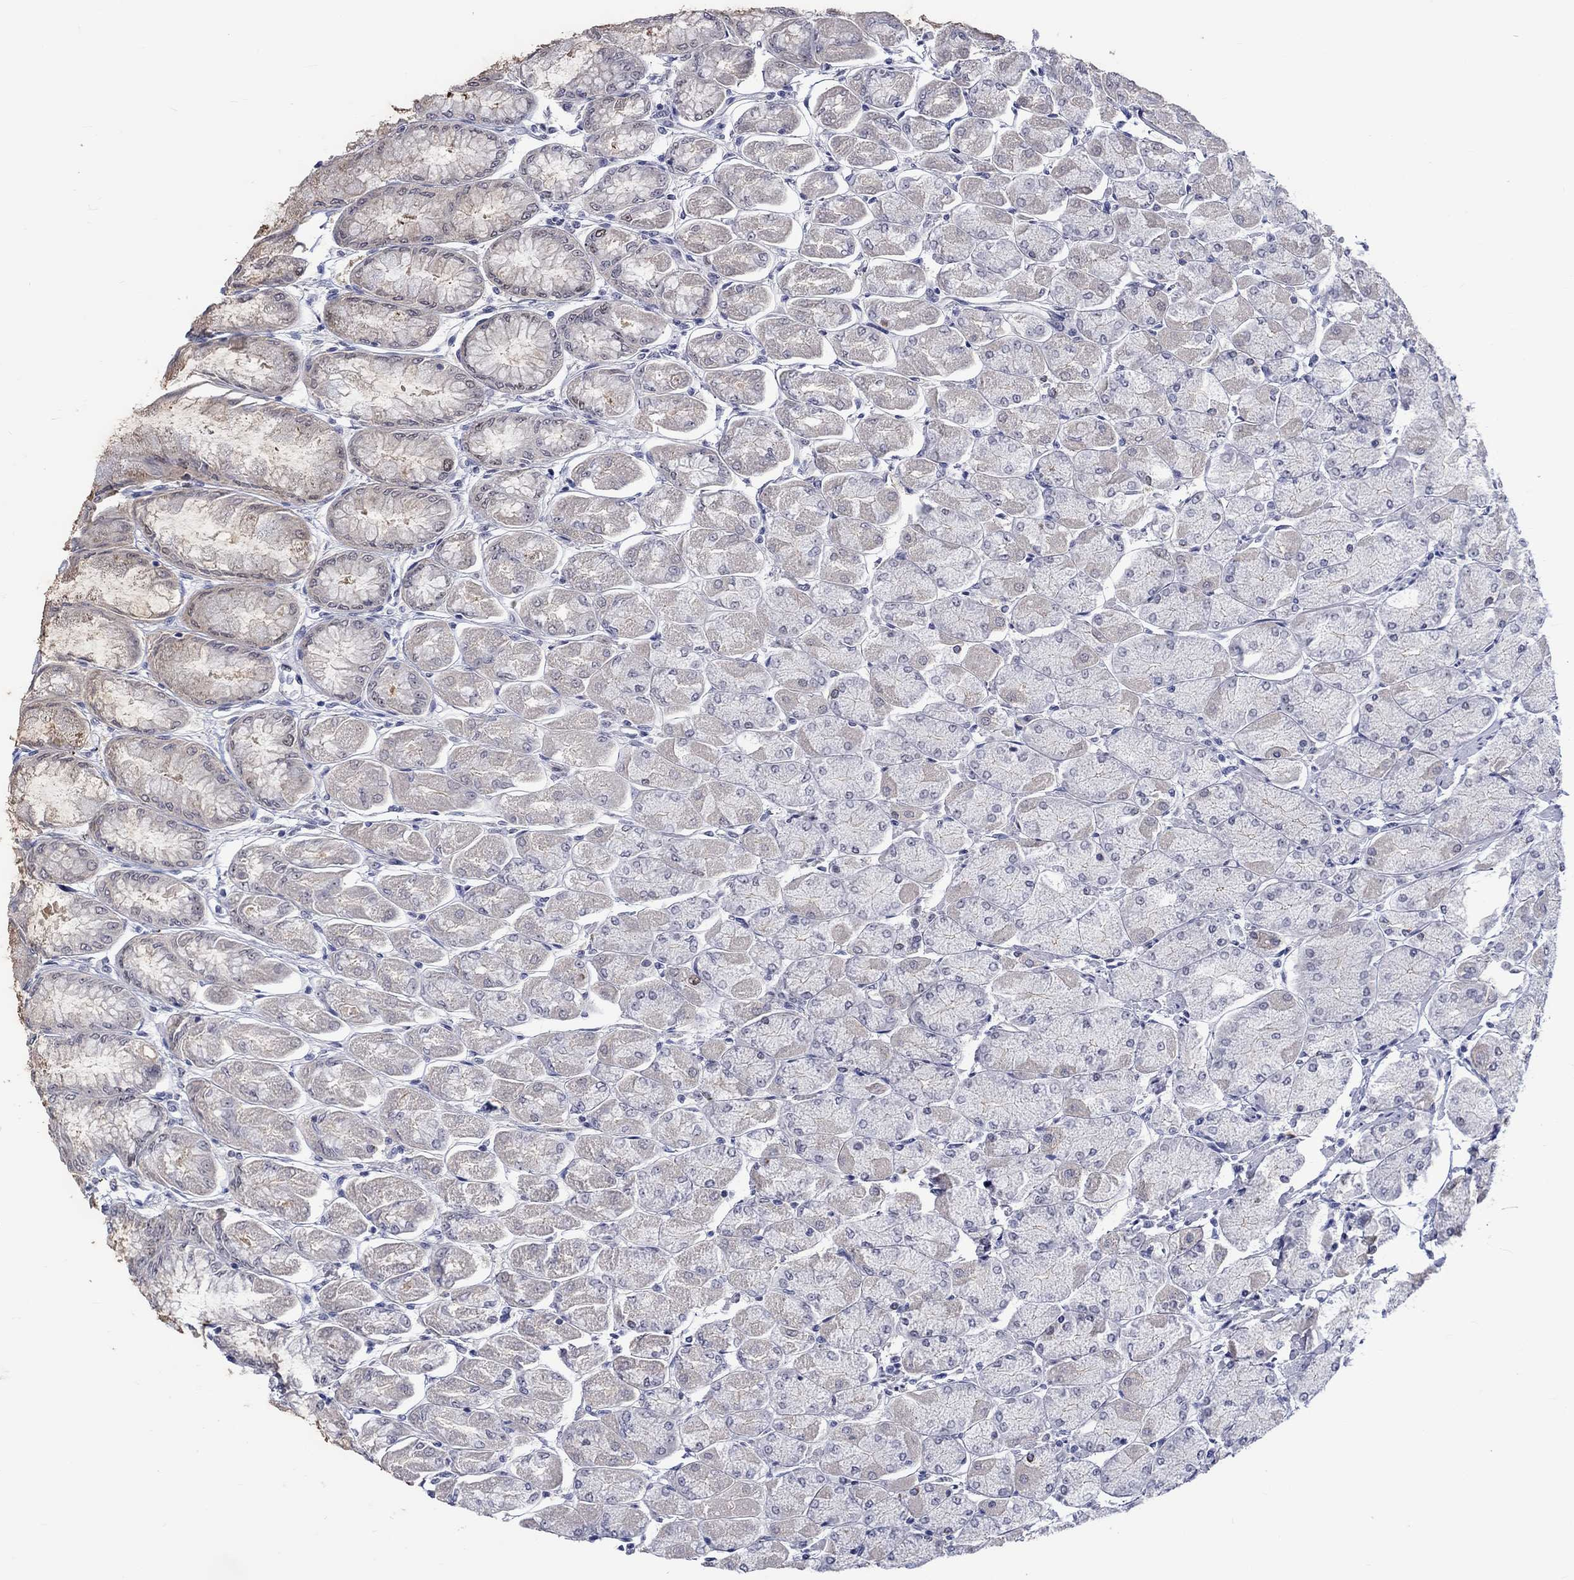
{"staining": {"intensity": "strong", "quantity": "<25%", "location": "nuclear"}, "tissue": "stomach", "cell_type": "Glandular cells", "image_type": "normal", "snomed": [{"axis": "morphology", "description": "Normal tissue, NOS"}, {"axis": "topography", "description": "Stomach, upper"}], "caption": "This micrograph shows immunohistochemistry staining of normal human stomach, with medium strong nuclear expression in about <25% of glandular cells.", "gene": "E2F8", "patient": {"sex": "male", "age": 60}}